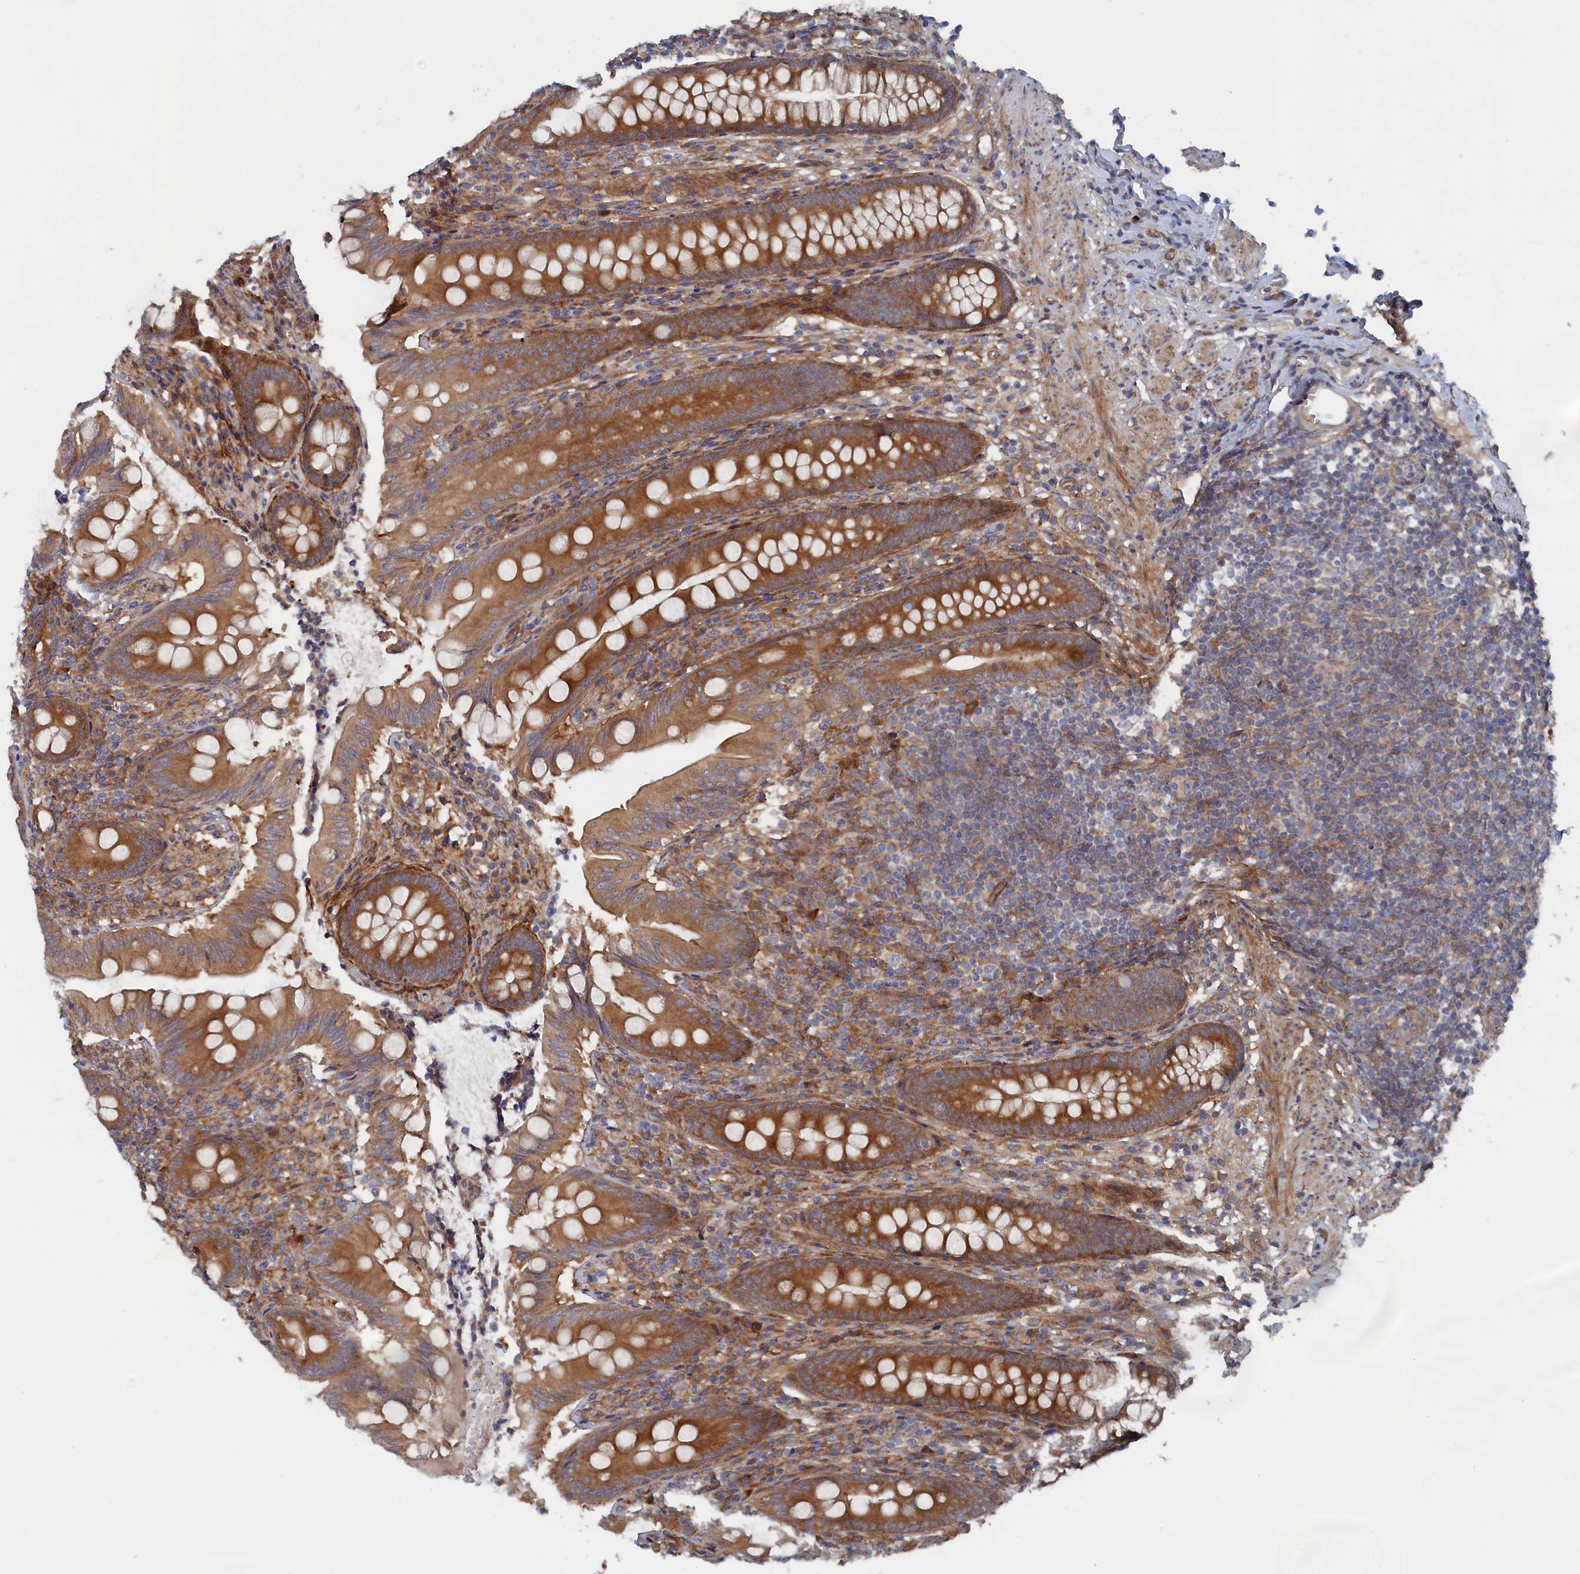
{"staining": {"intensity": "moderate", "quantity": ">75%", "location": "cytoplasmic/membranous"}, "tissue": "appendix", "cell_type": "Glandular cells", "image_type": "normal", "snomed": [{"axis": "morphology", "description": "Normal tissue, NOS"}, {"axis": "topography", "description": "Appendix"}], "caption": "Immunohistochemistry (IHC) photomicrograph of benign appendix stained for a protein (brown), which exhibits medium levels of moderate cytoplasmic/membranous positivity in about >75% of glandular cells.", "gene": "TMEM196", "patient": {"sex": "male", "age": 55}}